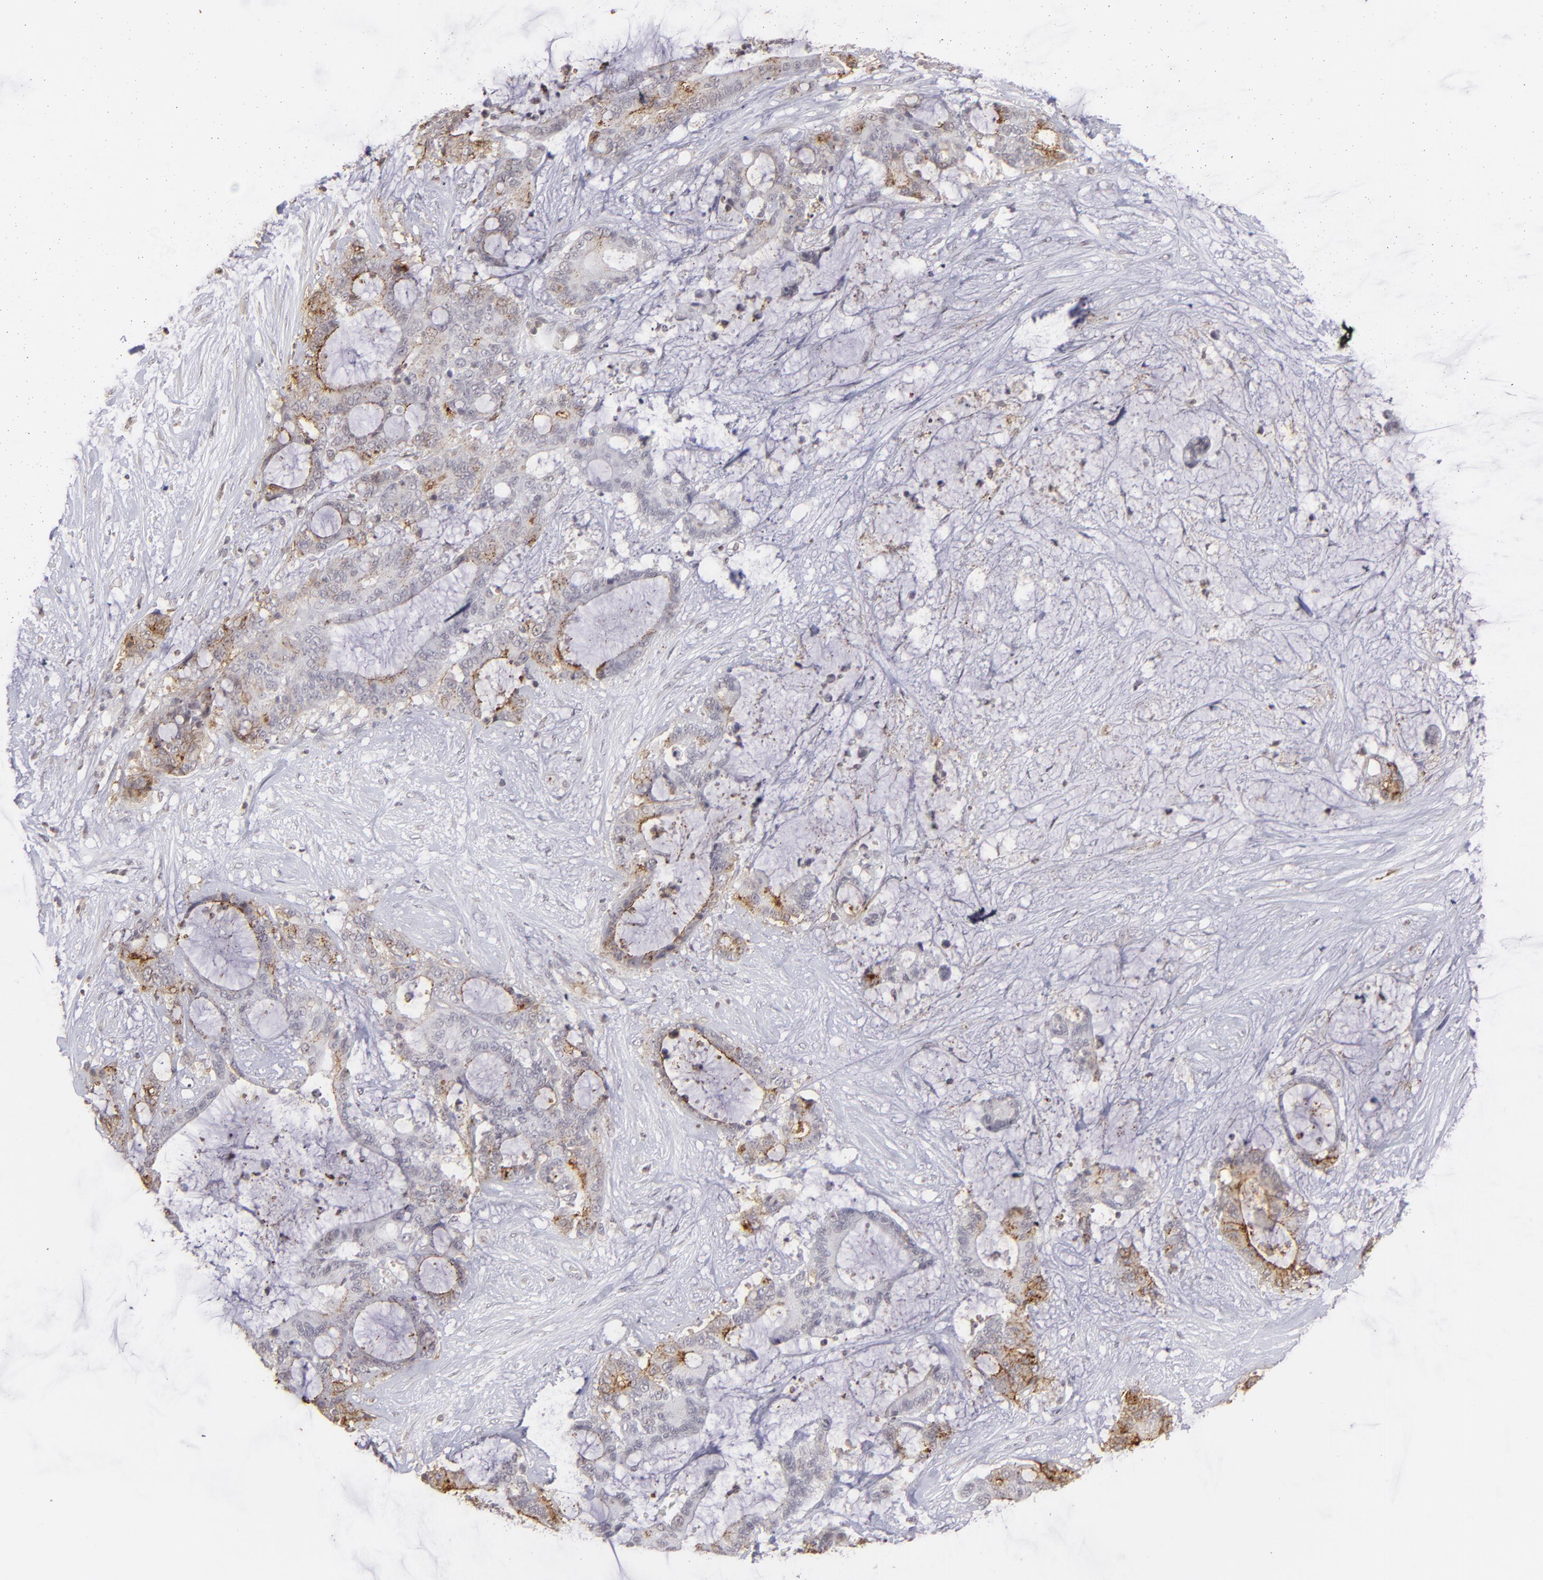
{"staining": {"intensity": "moderate", "quantity": "25%-75%", "location": "cytoplasmic/membranous"}, "tissue": "liver cancer", "cell_type": "Tumor cells", "image_type": "cancer", "snomed": [{"axis": "morphology", "description": "Cholangiocarcinoma"}, {"axis": "topography", "description": "Liver"}], "caption": "Cholangiocarcinoma (liver) stained with IHC displays moderate cytoplasmic/membranous staining in approximately 25%-75% of tumor cells.", "gene": "CLDN2", "patient": {"sex": "female", "age": 73}}